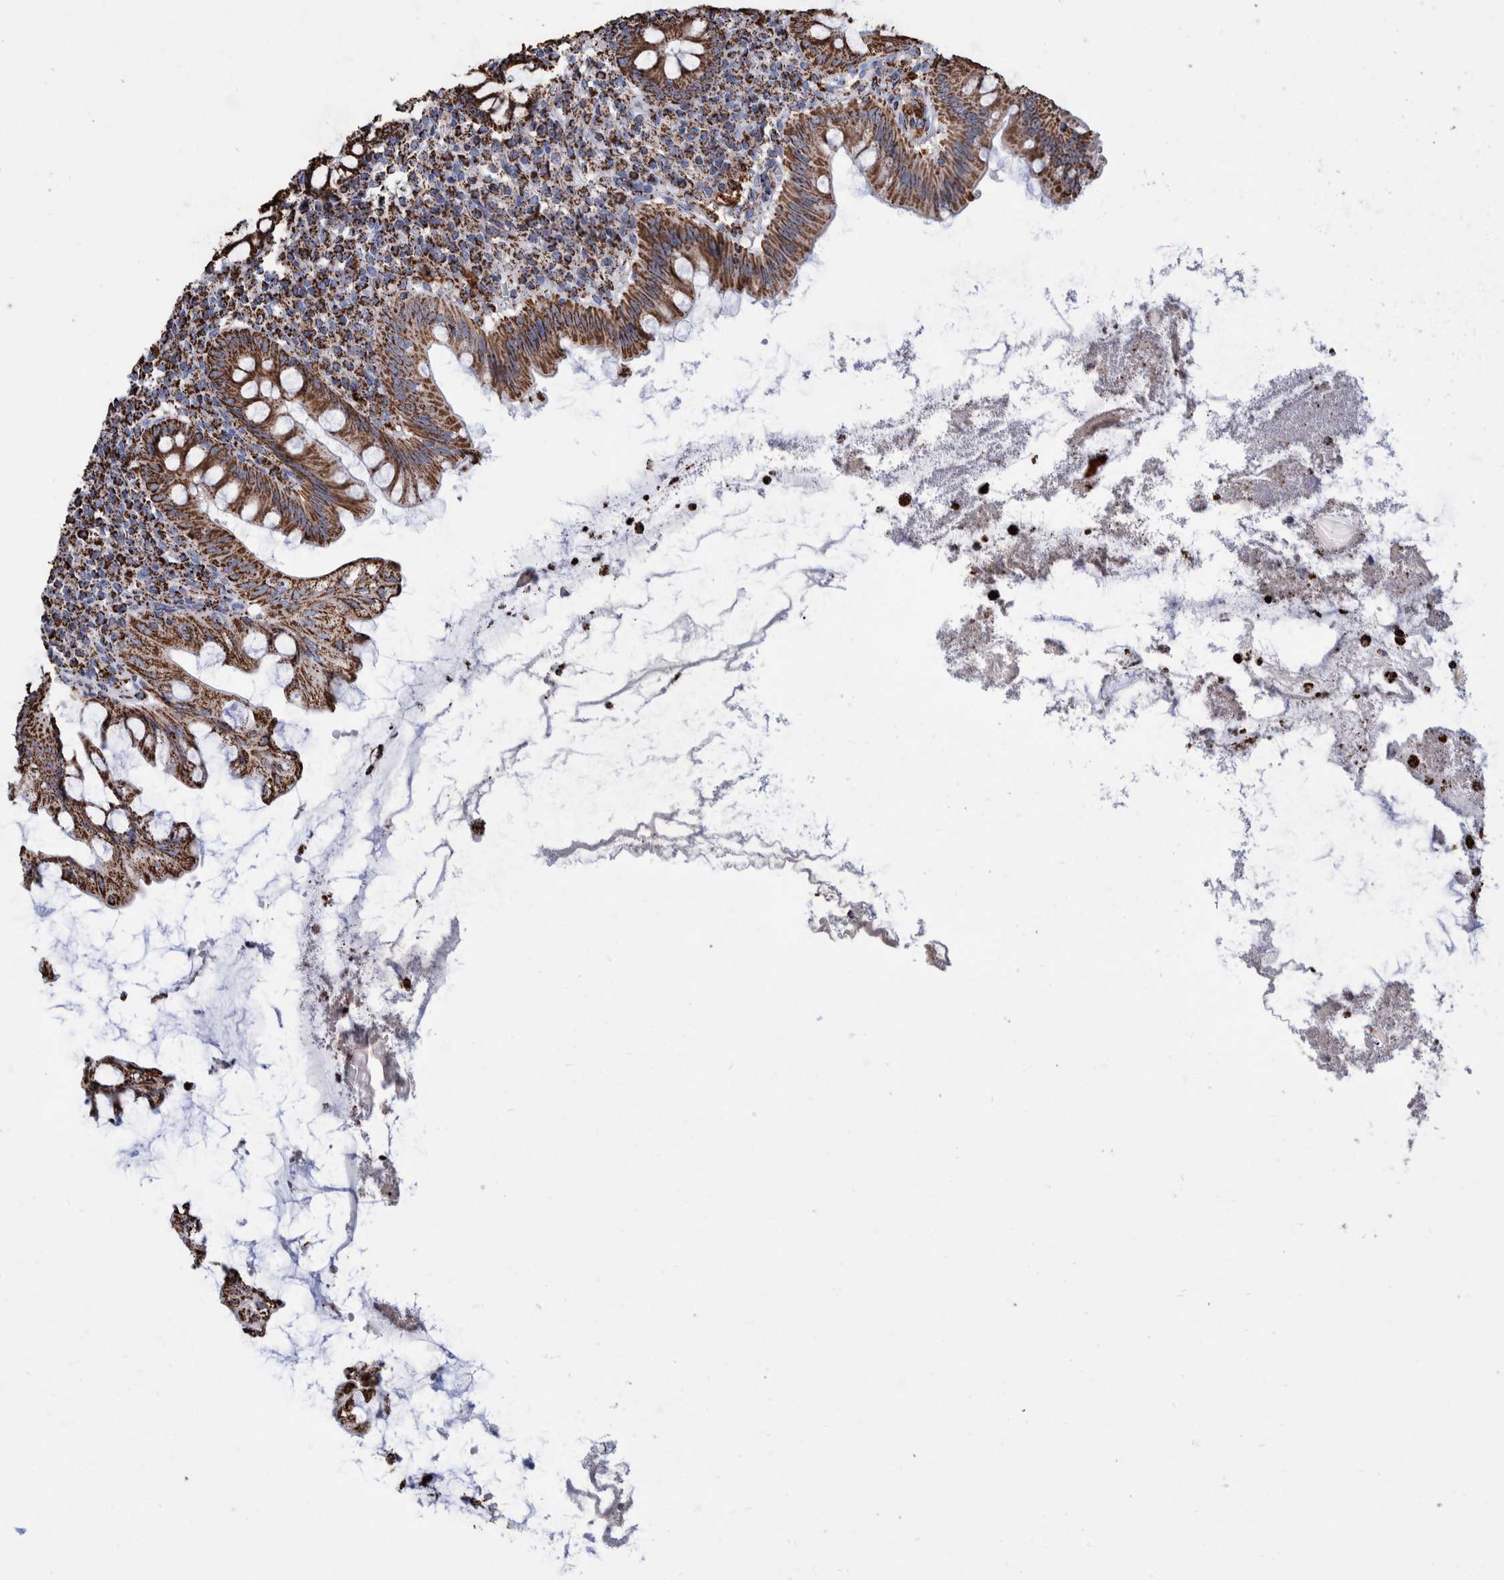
{"staining": {"intensity": "strong", "quantity": ">75%", "location": "cytoplasmic/membranous"}, "tissue": "appendix", "cell_type": "Glandular cells", "image_type": "normal", "snomed": [{"axis": "morphology", "description": "Normal tissue, NOS"}, {"axis": "topography", "description": "Appendix"}], "caption": "Immunohistochemistry (DAB) staining of benign human appendix shows strong cytoplasmic/membranous protein staining in approximately >75% of glandular cells.", "gene": "VPS26C", "patient": {"sex": "male", "age": 56}}